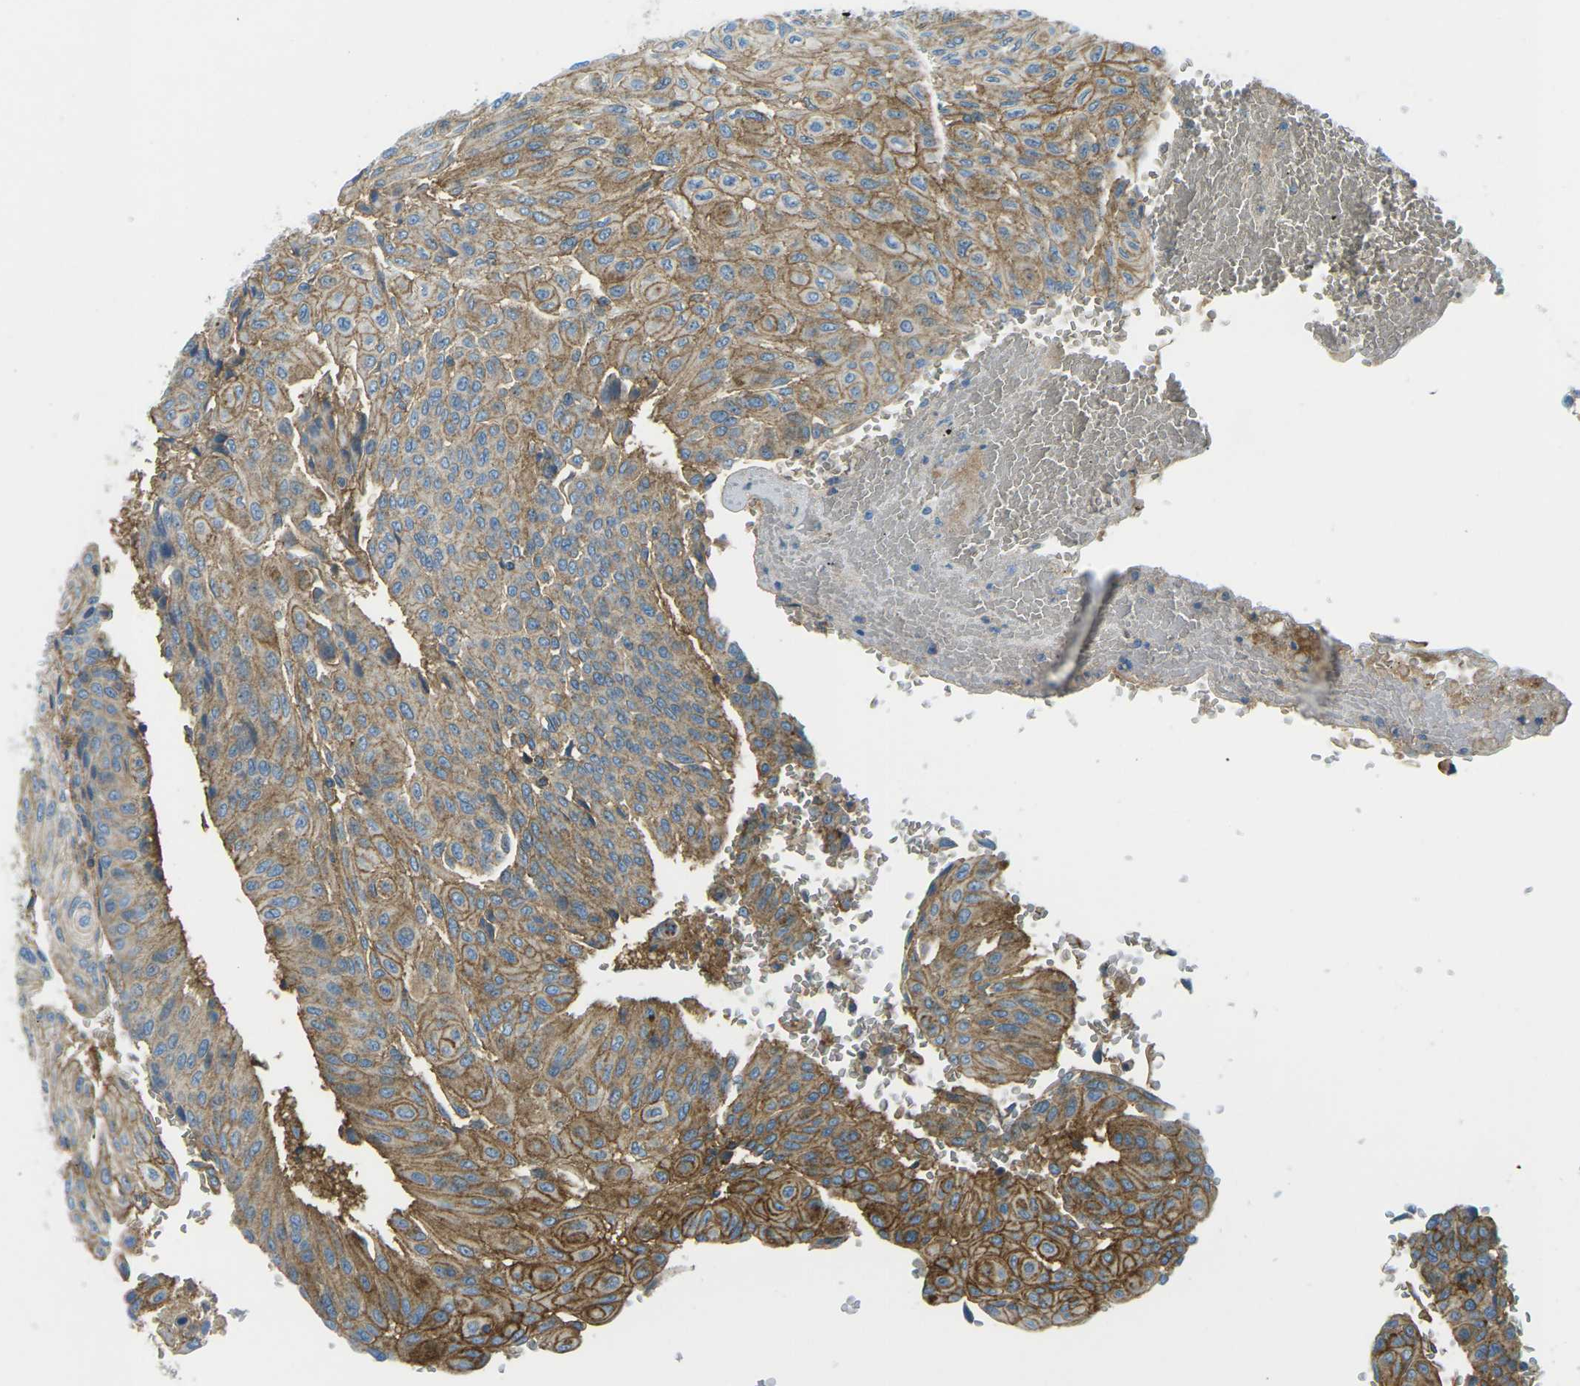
{"staining": {"intensity": "moderate", "quantity": ">75%", "location": "cytoplasmic/membranous"}, "tissue": "urothelial cancer", "cell_type": "Tumor cells", "image_type": "cancer", "snomed": [{"axis": "morphology", "description": "Urothelial carcinoma, High grade"}, {"axis": "topography", "description": "Urinary bladder"}], "caption": "Approximately >75% of tumor cells in human urothelial cancer show moderate cytoplasmic/membranous protein expression as visualized by brown immunohistochemical staining.", "gene": "CD47", "patient": {"sex": "male", "age": 66}}